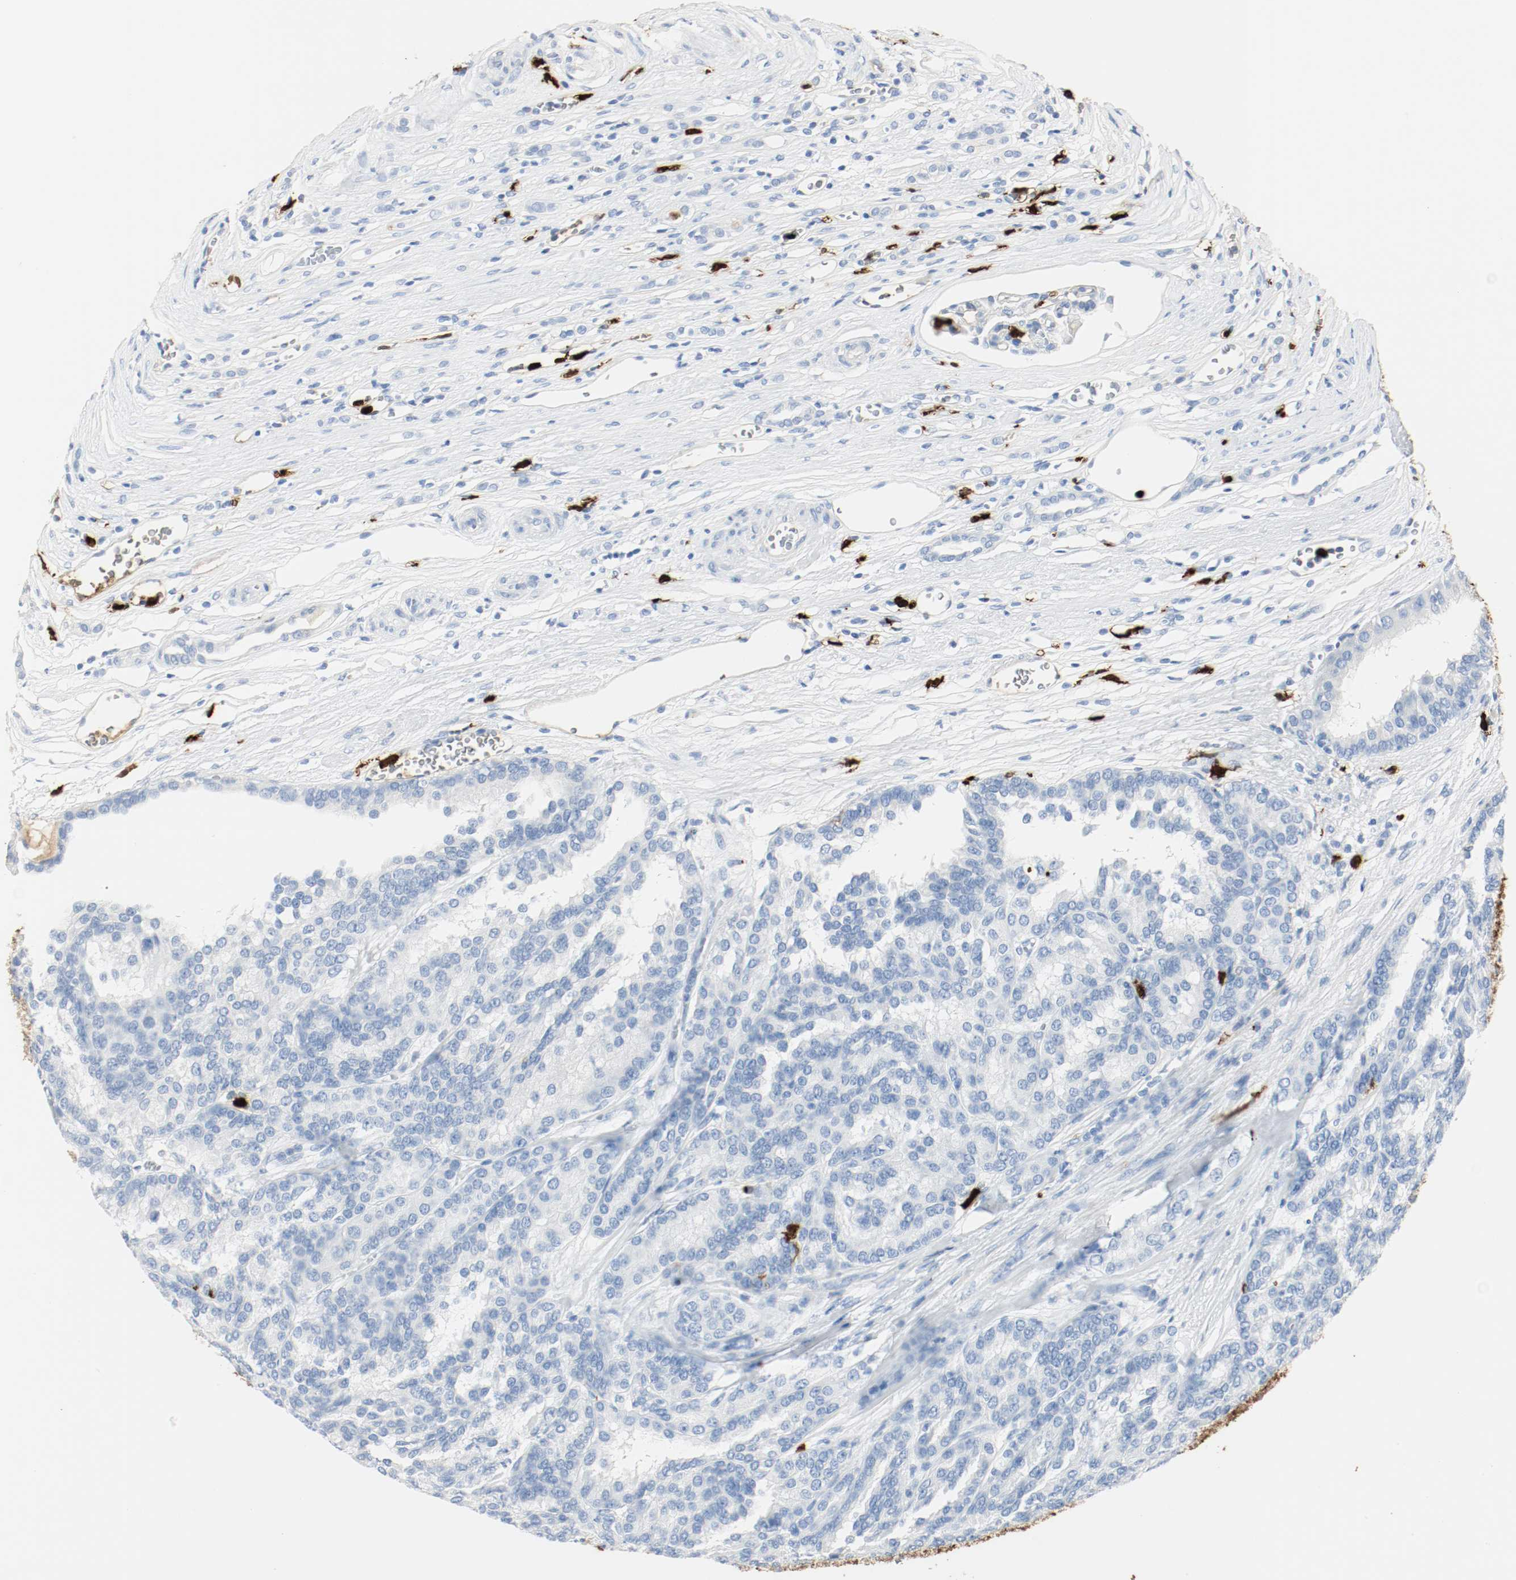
{"staining": {"intensity": "negative", "quantity": "none", "location": "none"}, "tissue": "renal cancer", "cell_type": "Tumor cells", "image_type": "cancer", "snomed": [{"axis": "morphology", "description": "Adenocarcinoma, NOS"}, {"axis": "topography", "description": "Kidney"}], "caption": "The photomicrograph displays no significant positivity in tumor cells of renal adenocarcinoma.", "gene": "S100A9", "patient": {"sex": "male", "age": 46}}